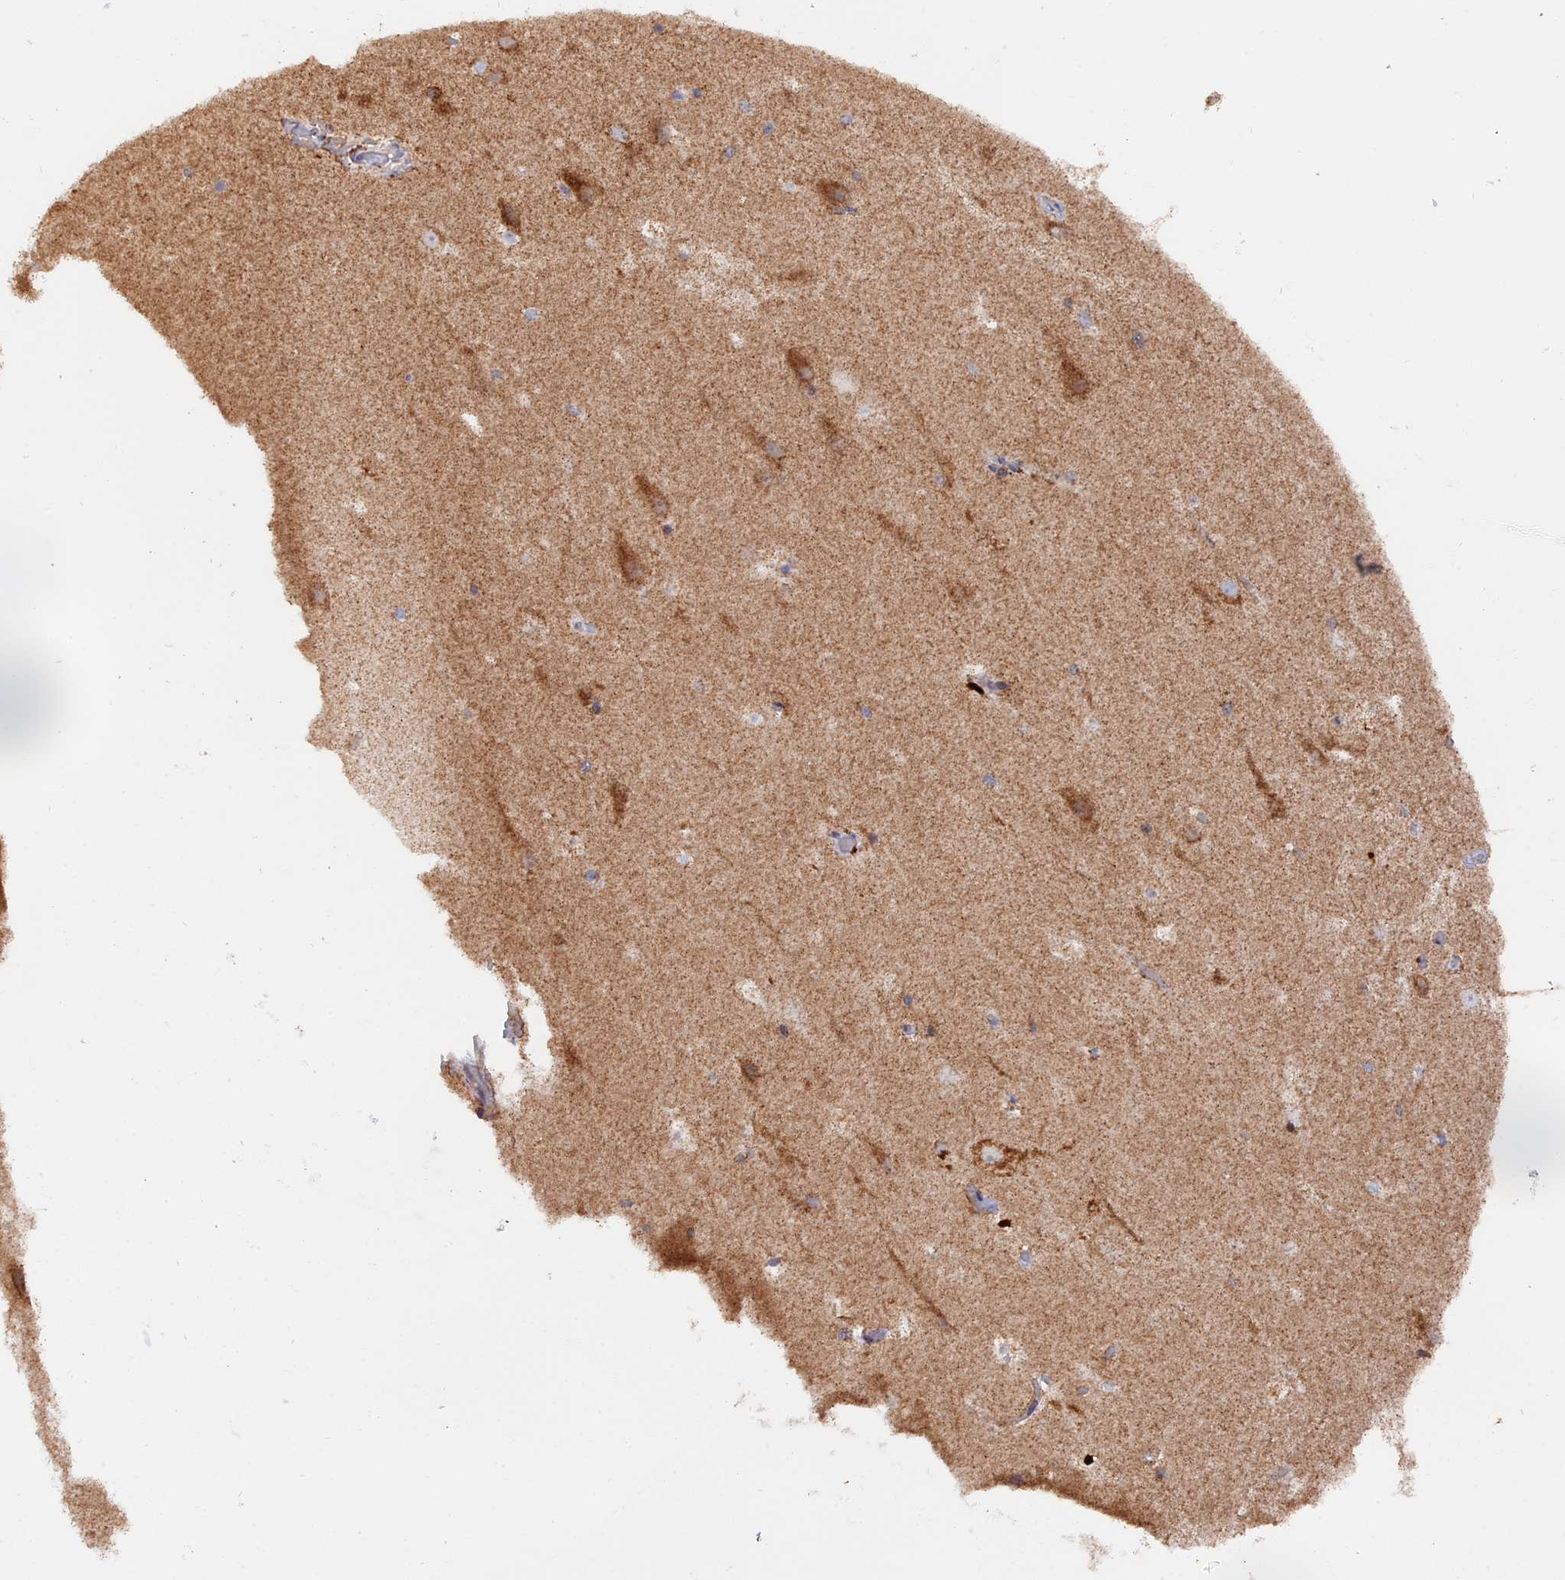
{"staining": {"intensity": "negative", "quantity": "none", "location": "none"}, "tissue": "hippocampus", "cell_type": "Glial cells", "image_type": "normal", "snomed": [{"axis": "morphology", "description": "Normal tissue, NOS"}, {"axis": "topography", "description": "Hippocampus"}], "caption": "Immunohistochemistry (IHC) micrograph of unremarkable hippocampus: hippocampus stained with DAB exhibits no significant protein positivity in glial cells. The staining was performed using DAB (3,3'-diaminobenzidine) to visualize the protein expression in brown, while the nuclei were stained in blue with hematoxylin (Magnification: 20x).", "gene": "MPV17L", "patient": {"sex": "female", "age": 52}}